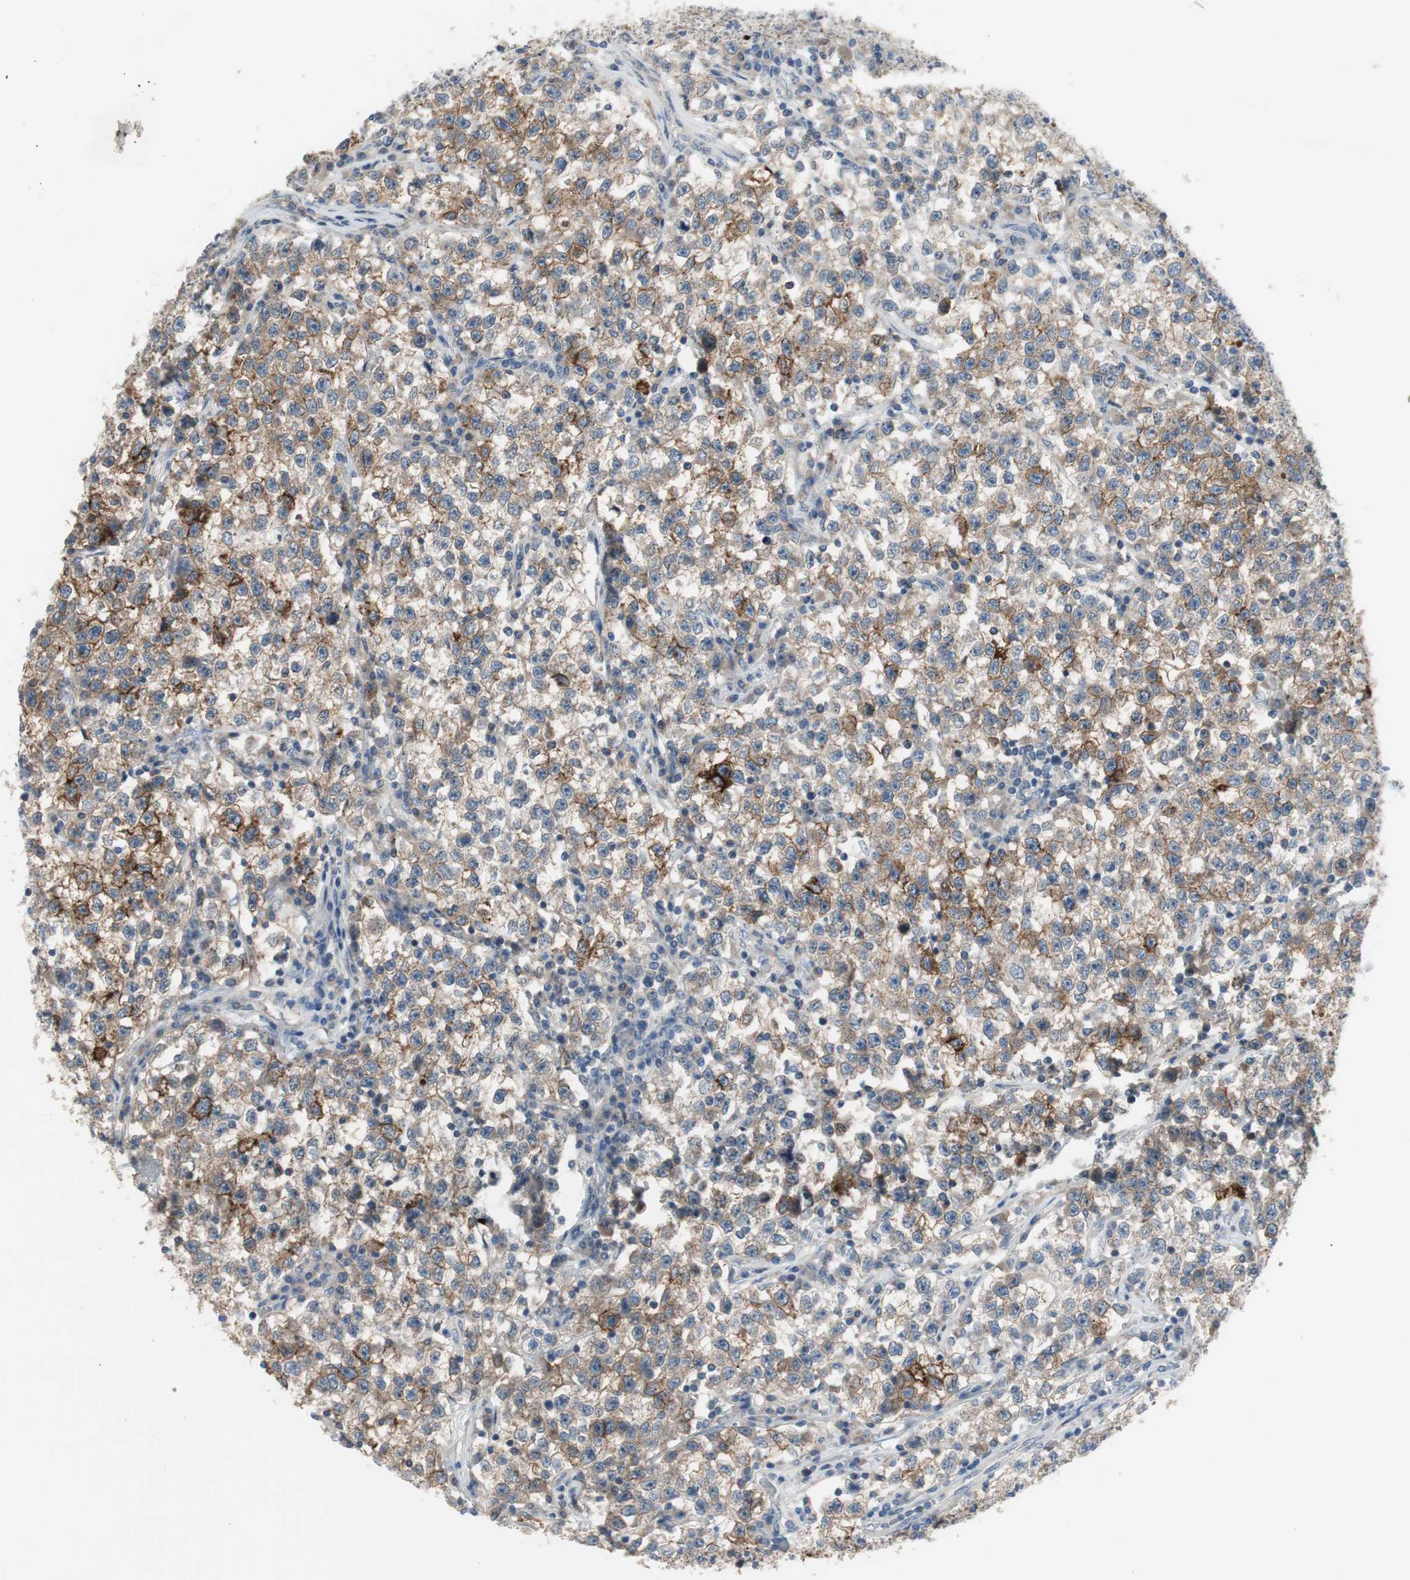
{"staining": {"intensity": "moderate", "quantity": "25%-75%", "location": "cytoplasmic/membranous"}, "tissue": "testis cancer", "cell_type": "Tumor cells", "image_type": "cancer", "snomed": [{"axis": "morphology", "description": "Seminoma, NOS"}, {"axis": "topography", "description": "Testis"}], "caption": "The micrograph exhibits immunohistochemical staining of testis seminoma. There is moderate cytoplasmic/membranous expression is present in about 25%-75% of tumor cells.", "gene": "TACR3", "patient": {"sex": "male", "age": 22}}